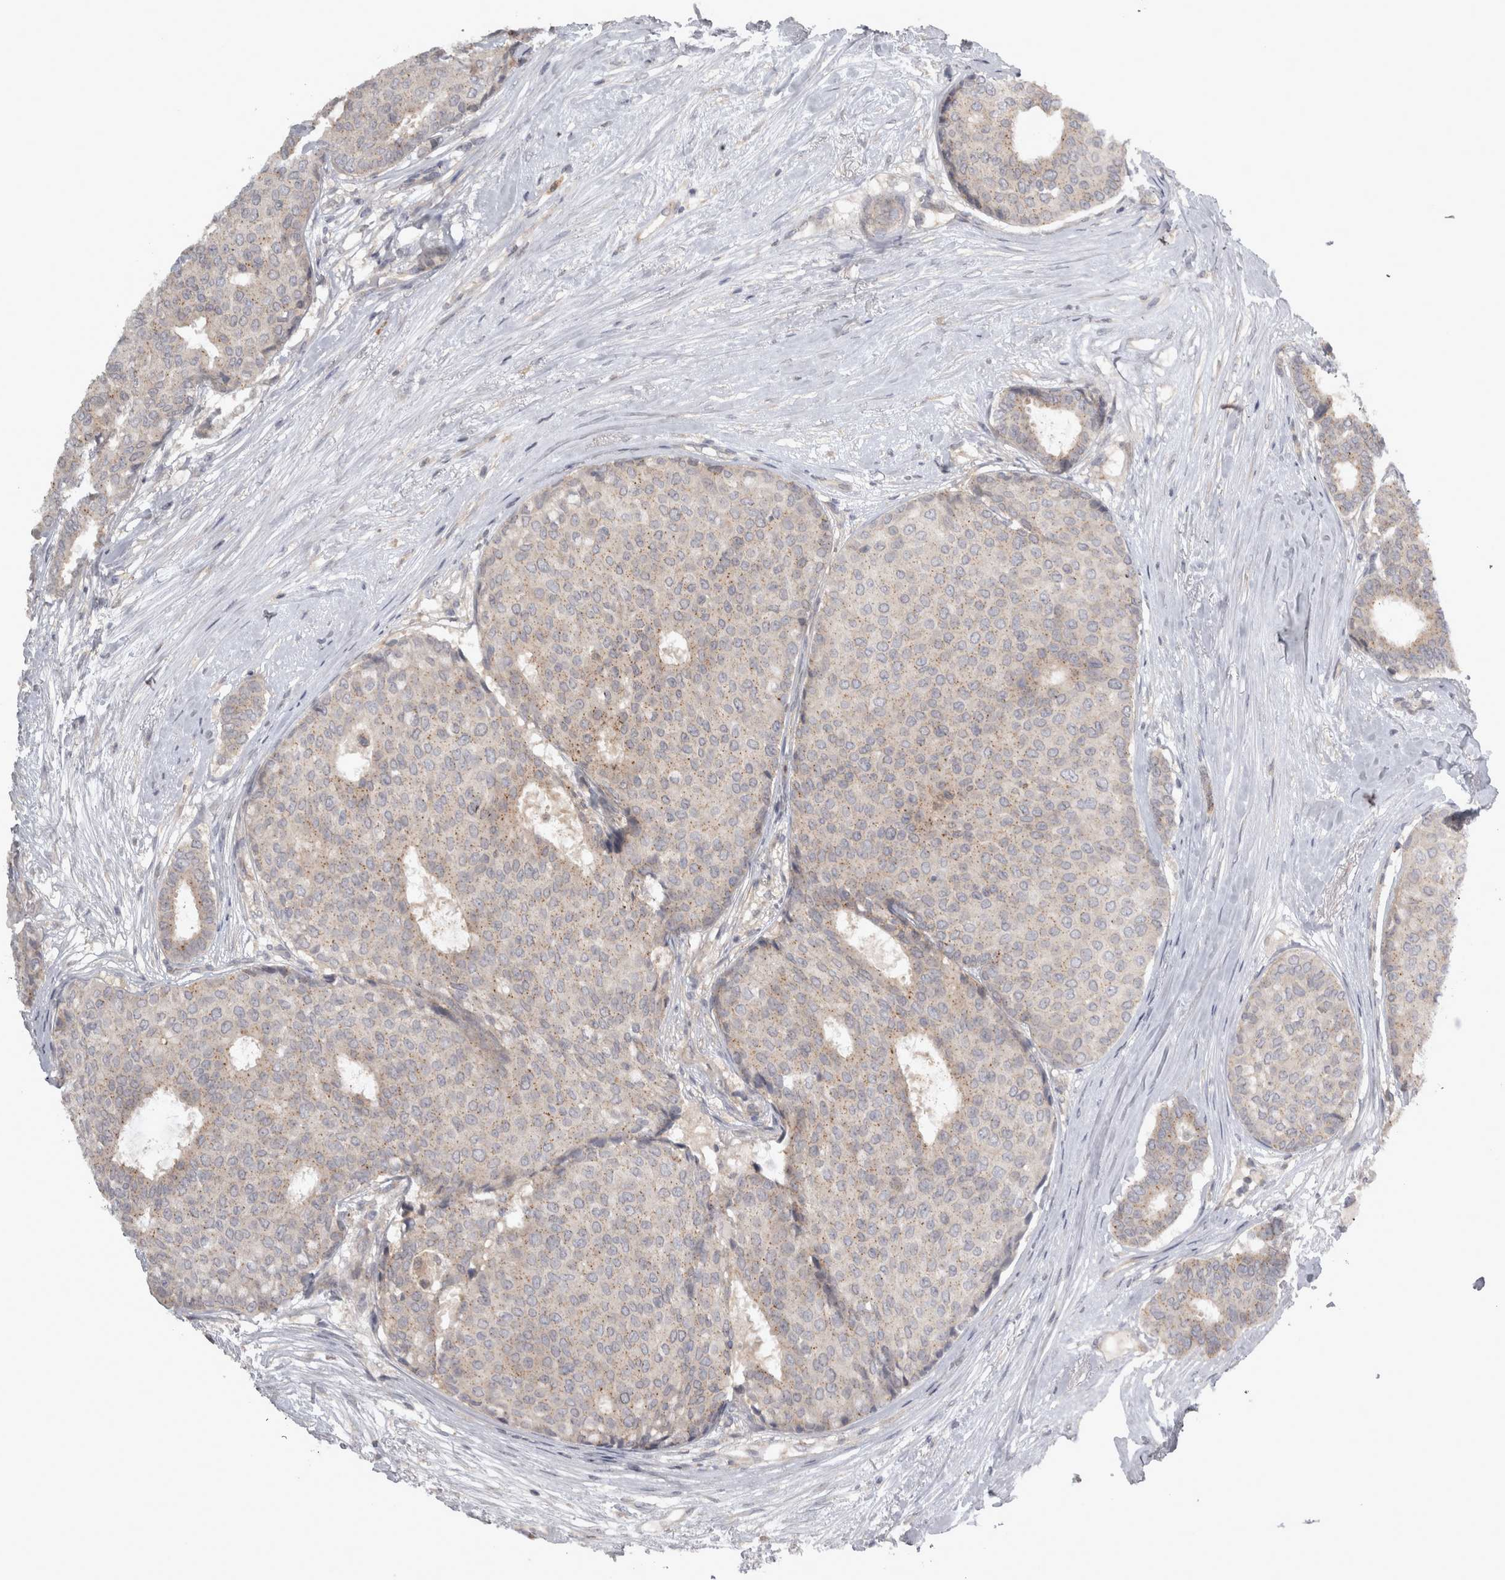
{"staining": {"intensity": "weak", "quantity": "<25%", "location": "cytoplasmic/membranous"}, "tissue": "breast cancer", "cell_type": "Tumor cells", "image_type": "cancer", "snomed": [{"axis": "morphology", "description": "Duct carcinoma"}, {"axis": "topography", "description": "Breast"}], "caption": "High power microscopy micrograph of an IHC histopathology image of breast cancer, revealing no significant staining in tumor cells. The staining was performed using DAB to visualize the protein expression in brown, while the nuclei were stained in blue with hematoxylin (Magnification: 20x).", "gene": "SLCO5A1", "patient": {"sex": "female", "age": 75}}